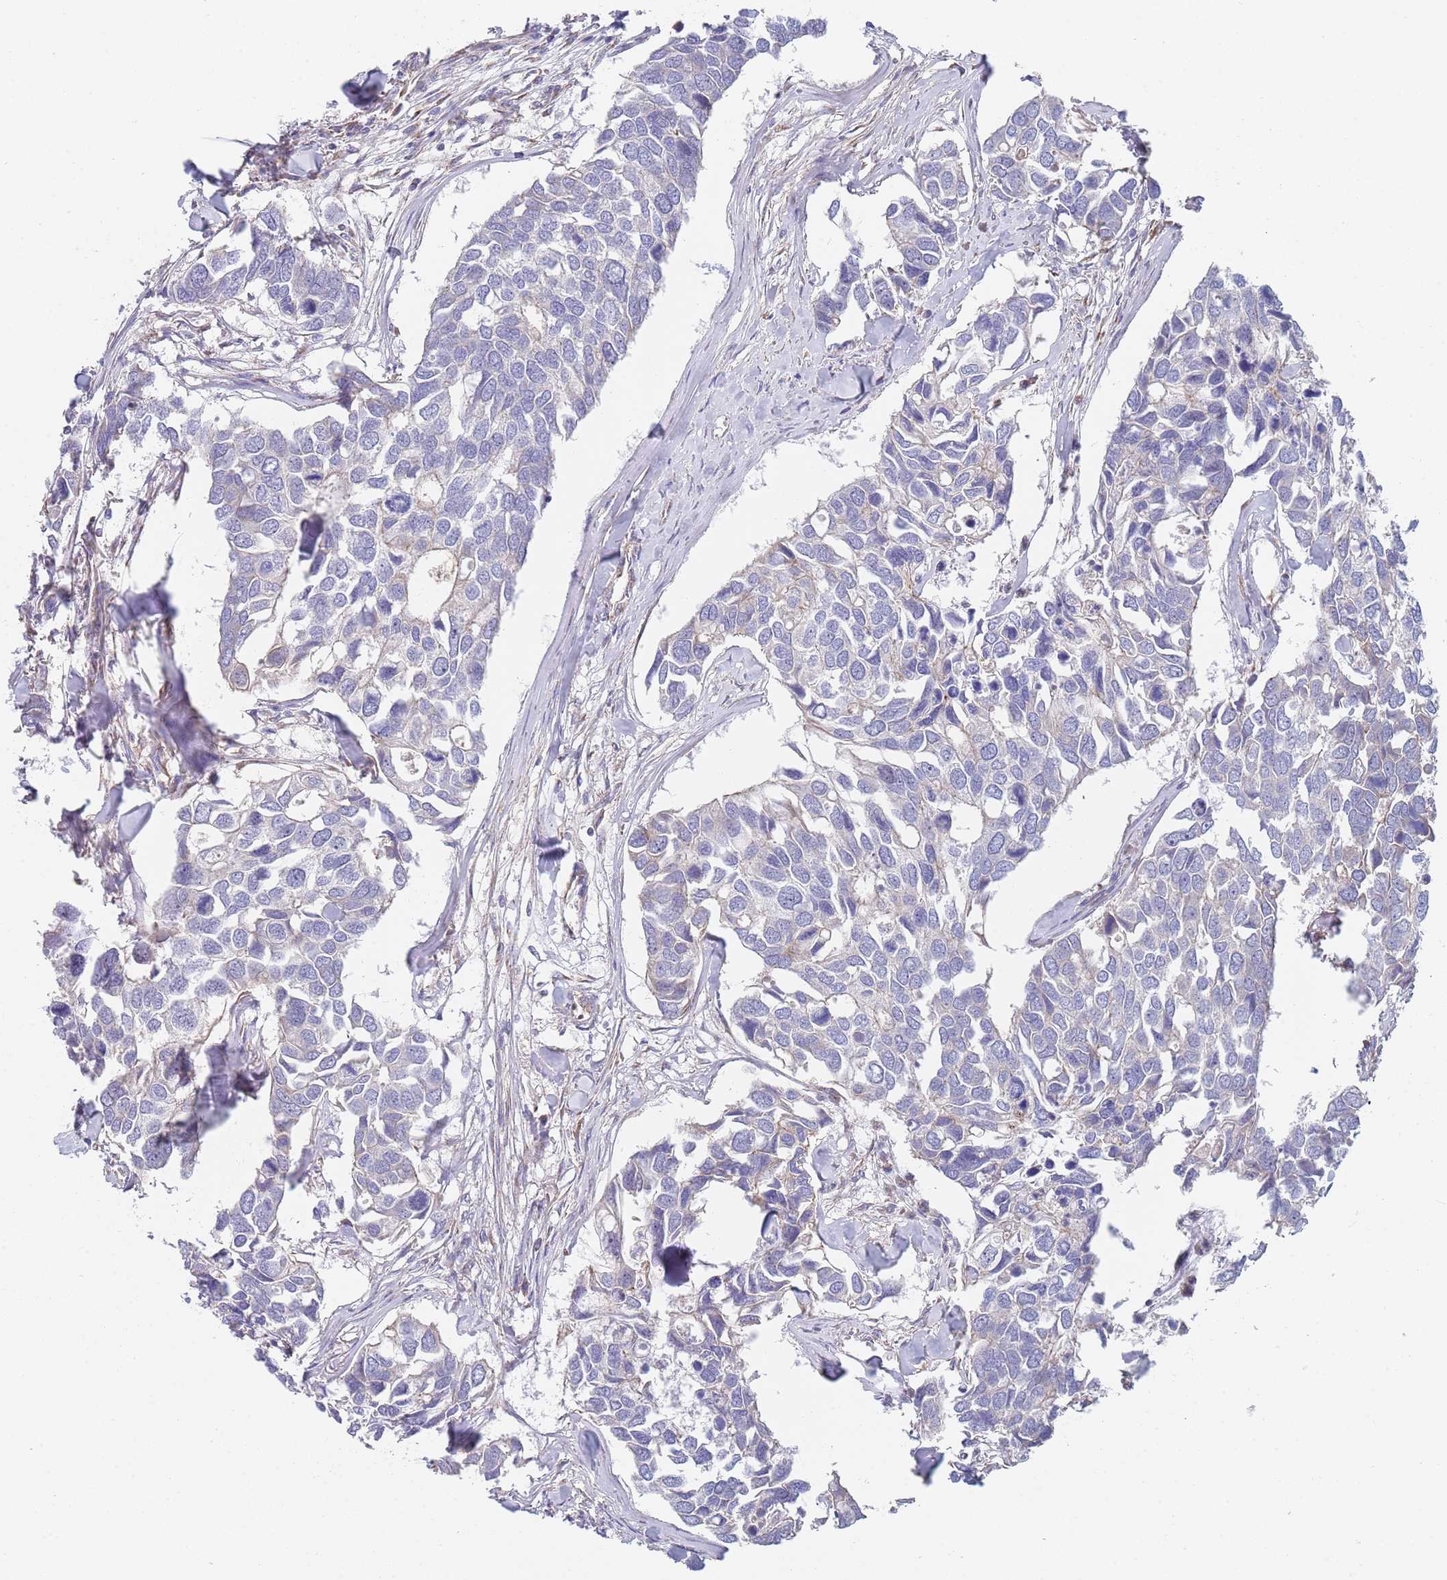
{"staining": {"intensity": "negative", "quantity": "none", "location": "none"}, "tissue": "breast cancer", "cell_type": "Tumor cells", "image_type": "cancer", "snomed": [{"axis": "morphology", "description": "Duct carcinoma"}, {"axis": "topography", "description": "Breast"}], "caption": "Immunohistochemistry histopathology image of neoplastic tissue: breast intraductal carcinoma stained with DAB reveals no significant protein expression in tumor cells.", "gene": "PWWP3A", "patient": {"sex": "female", "age": 83}}